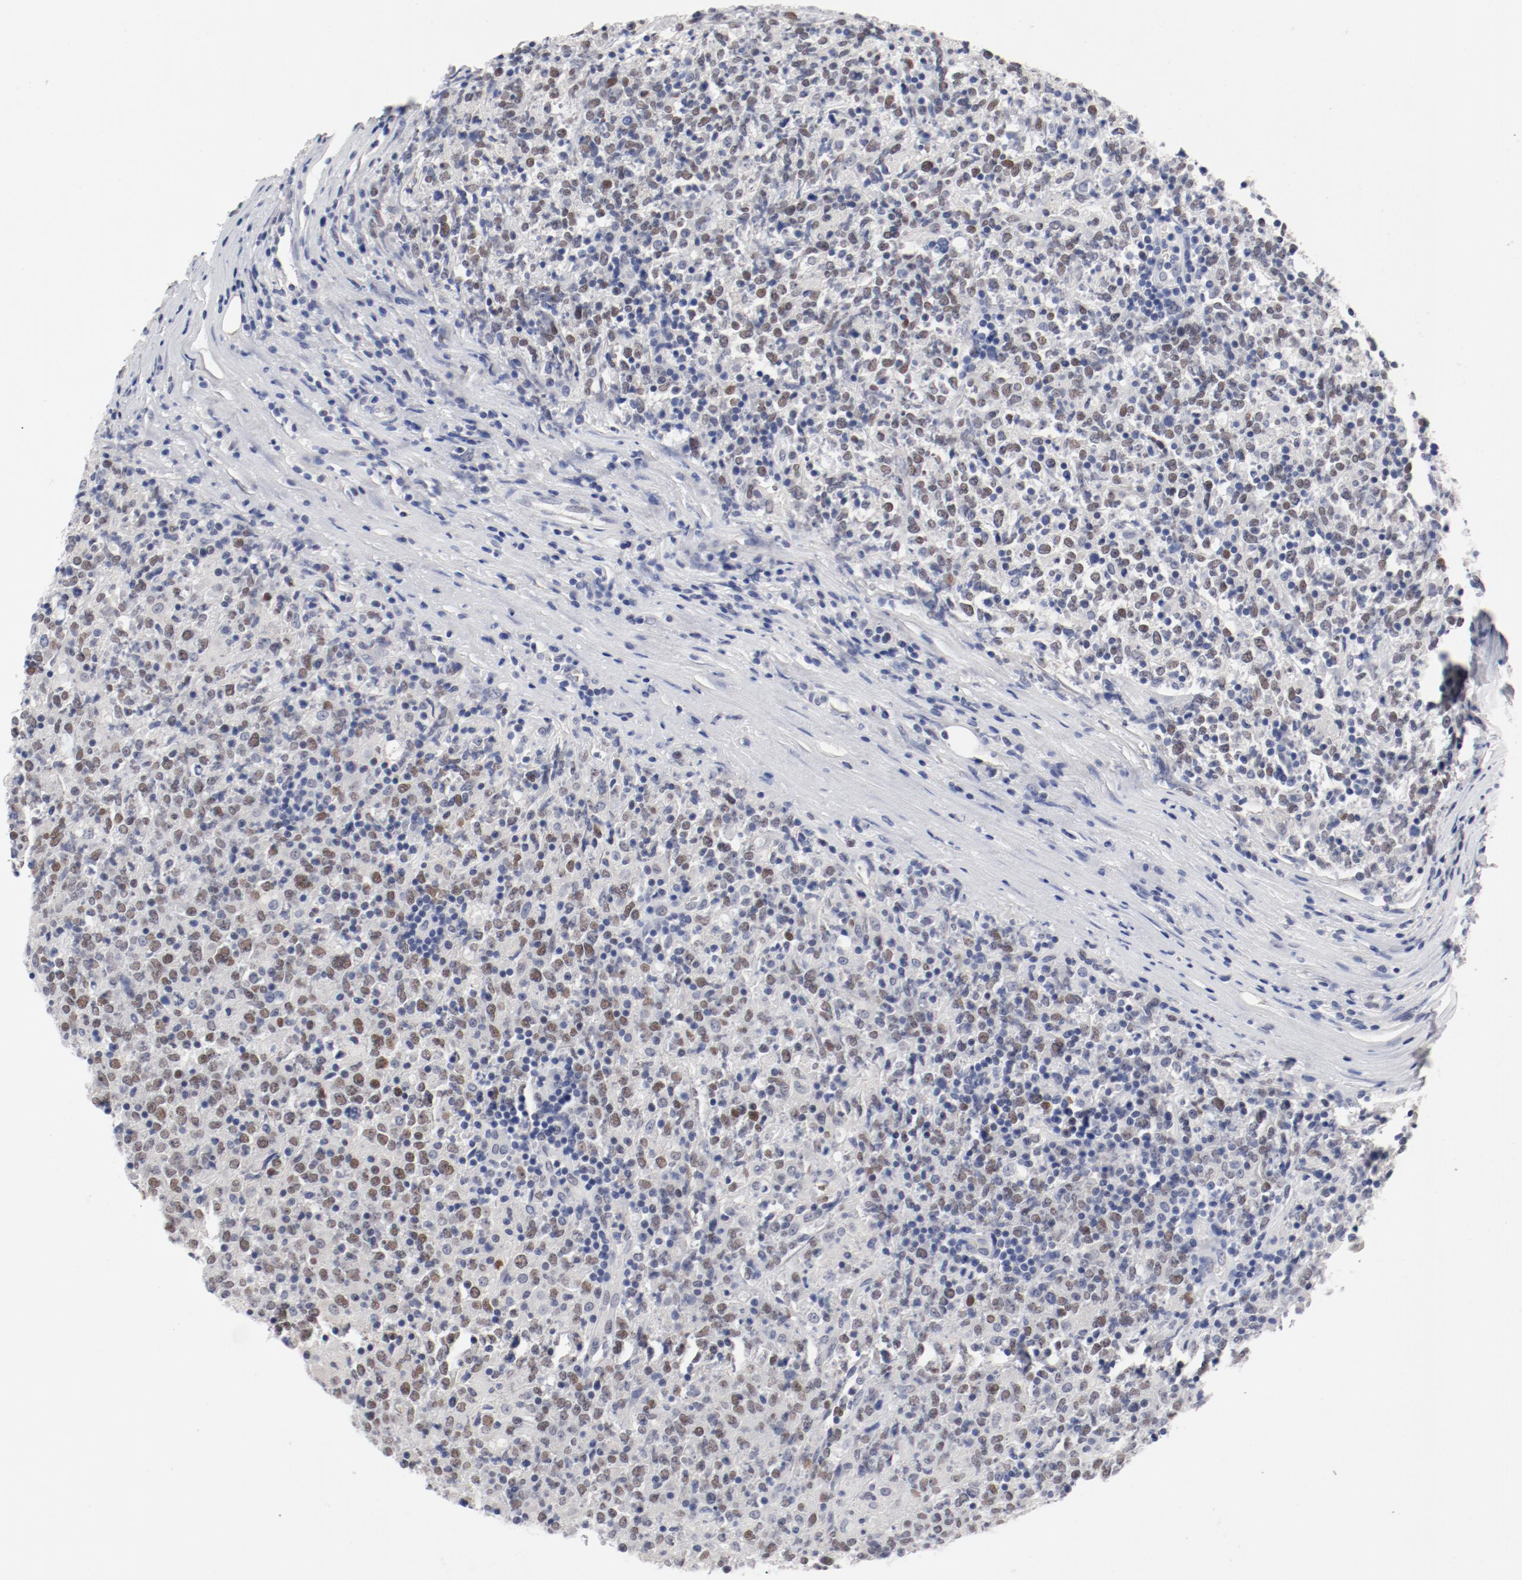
{"staining": {"intensity": "weak", "quantity": "25%-75%", "location": "nuclear"}, "tissue": "lymphoma", "cell_type": "Tumor cells", "image_type": "cancer", "snomed": [{"axis": "morphology", "description": "Malignant lymphoma, non-Hodgkin's type, High grade"}, {"axis": "topography", "description": "Lymph node"}], "caption": "Lymphoma stained with a brown dye reveals weak nuclear positive expression in about 25%-75% of tumor cells.", "gene": "ANKLE2", "patient": {"sex": "female", "age": 84}}